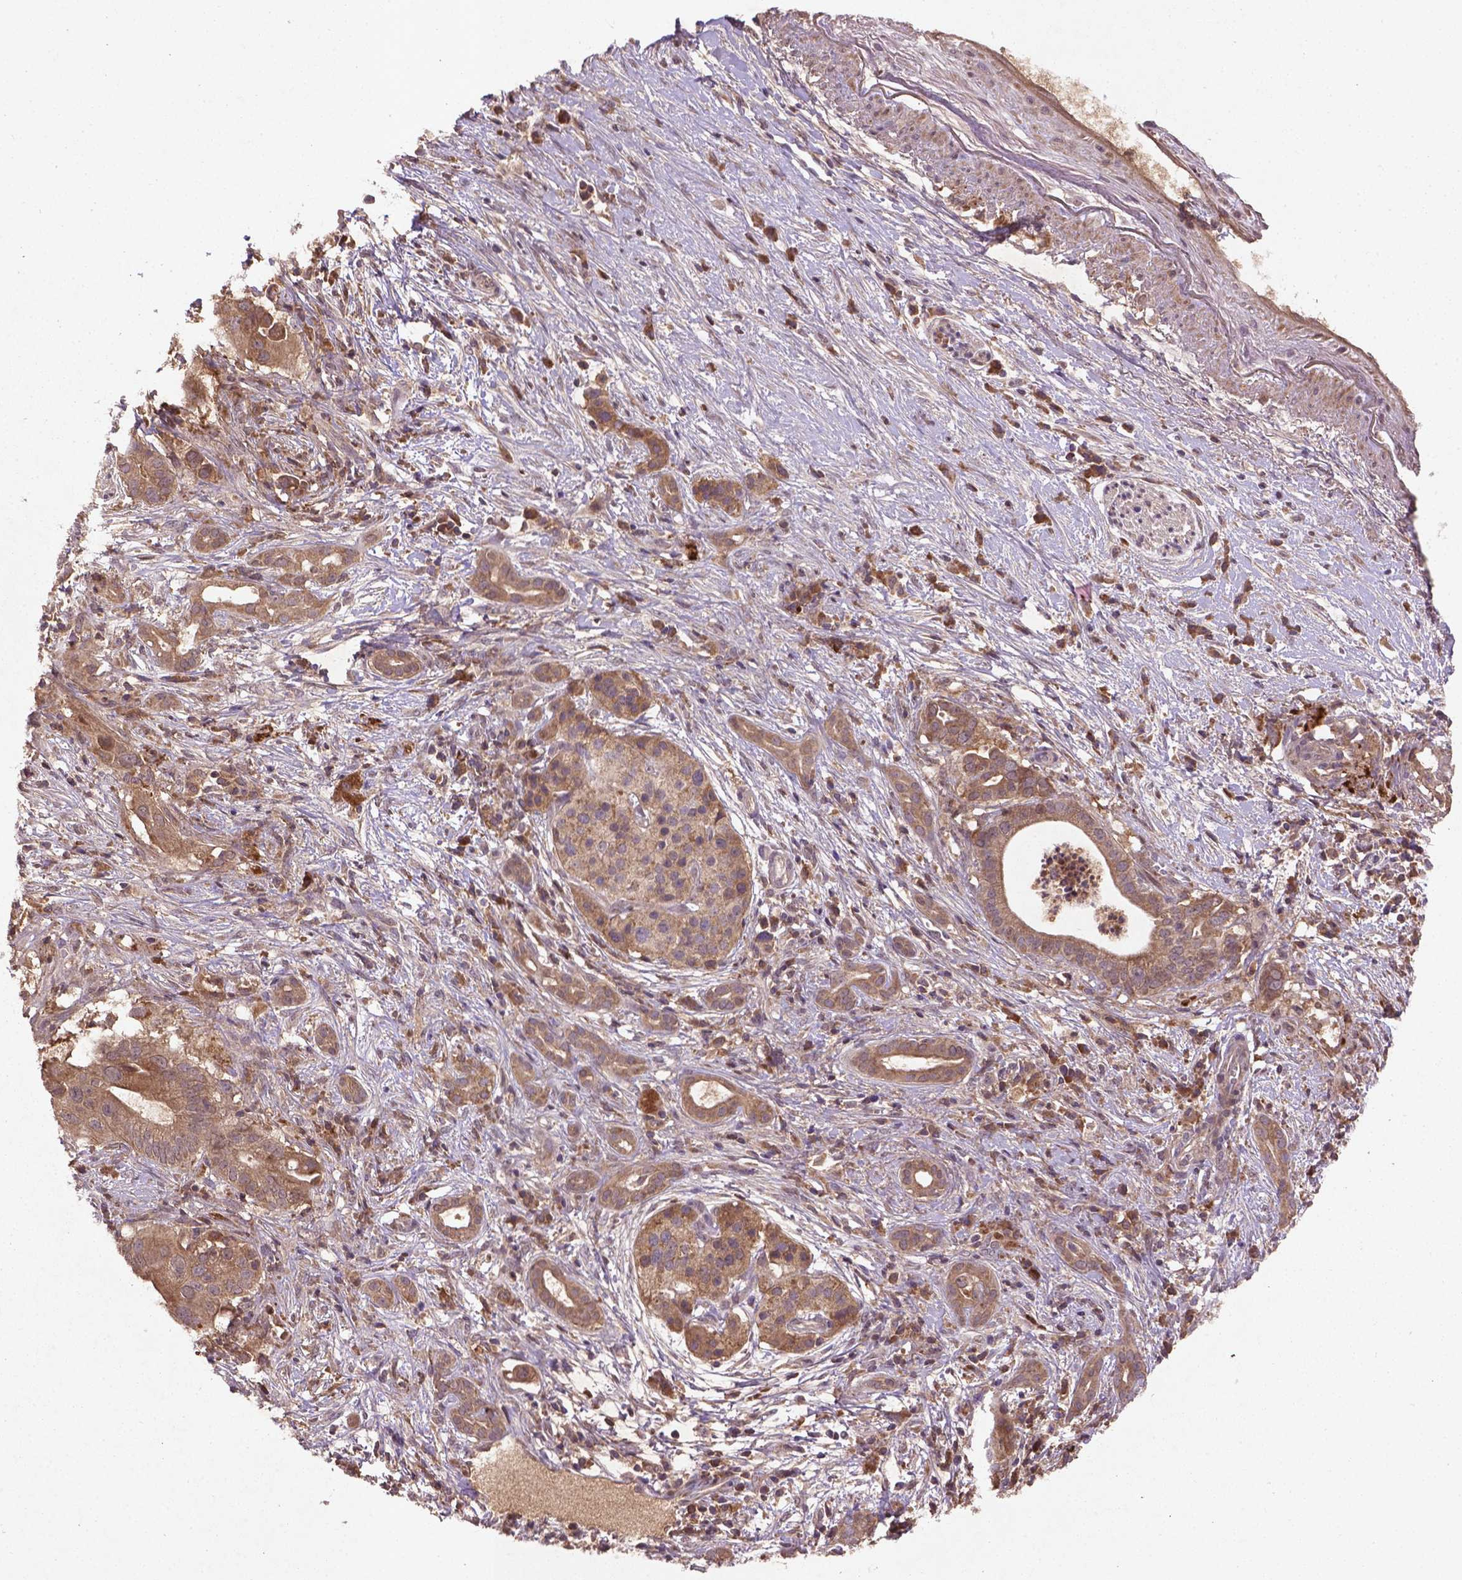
{"staining": {"intensity": "moderate", "quantity": ">75%", "location": "cytoplasmic/membranous"}, "tissue": "pancreatic cancer", "cell_type": "Tumor cells", "image_type": "cancer", "snomed": [{"axis": "morphology", "description": "Adenocarcinoma, NOS"}, {"axis": "topography", "description": "Pancreas"}], "caption": "Pancreatic cancer stained for a protein reveals moderate cytoplasmic/membranous positivity in tumor cells. (DAB = brown stain, brightfield microscopy at high magnification).", "gene": "NIPAL2", "patient": {"sex": "male", "age": 61}}